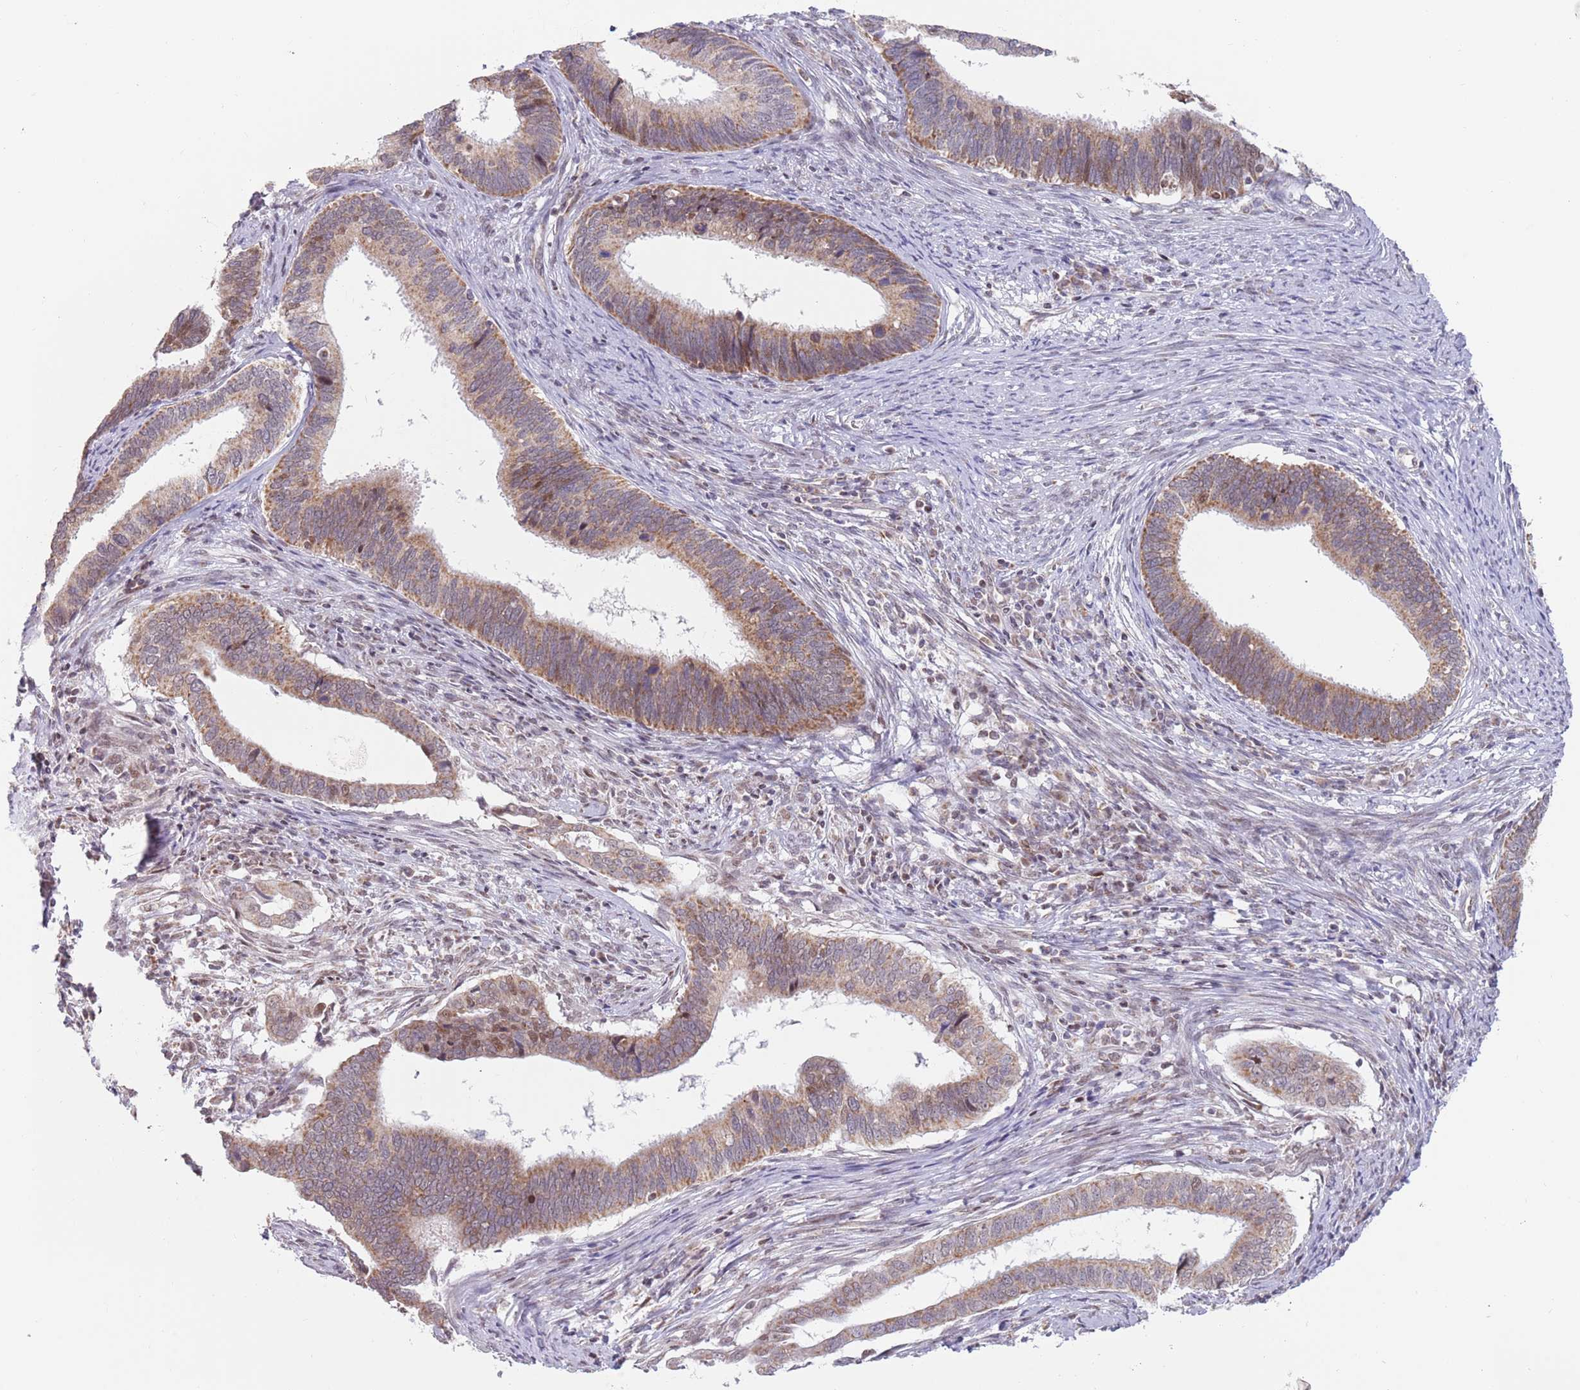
{"staining": {"intensity": "moderate", "quantity": ">75%", "location": "cytoplasmic/membranous"}, "tissue": "cervical cancer", "cell_type": "Tumor cells", "image_type": "cancer", "snomed": [{"axis": "morphology", "description": "Adenocarcinoma, NOS"}, {"axis": "topography", "description": "Cervix"}], "caption": "The histopathology image shows immunohistochemical staining of cervical adenocarcinoma. There is moderate cytoplasmic/membranous expression is appreciated in approximately >75% of tumor cells.", "gene": "TIMM13", "patient": {"sex": "female", "age": 42}}